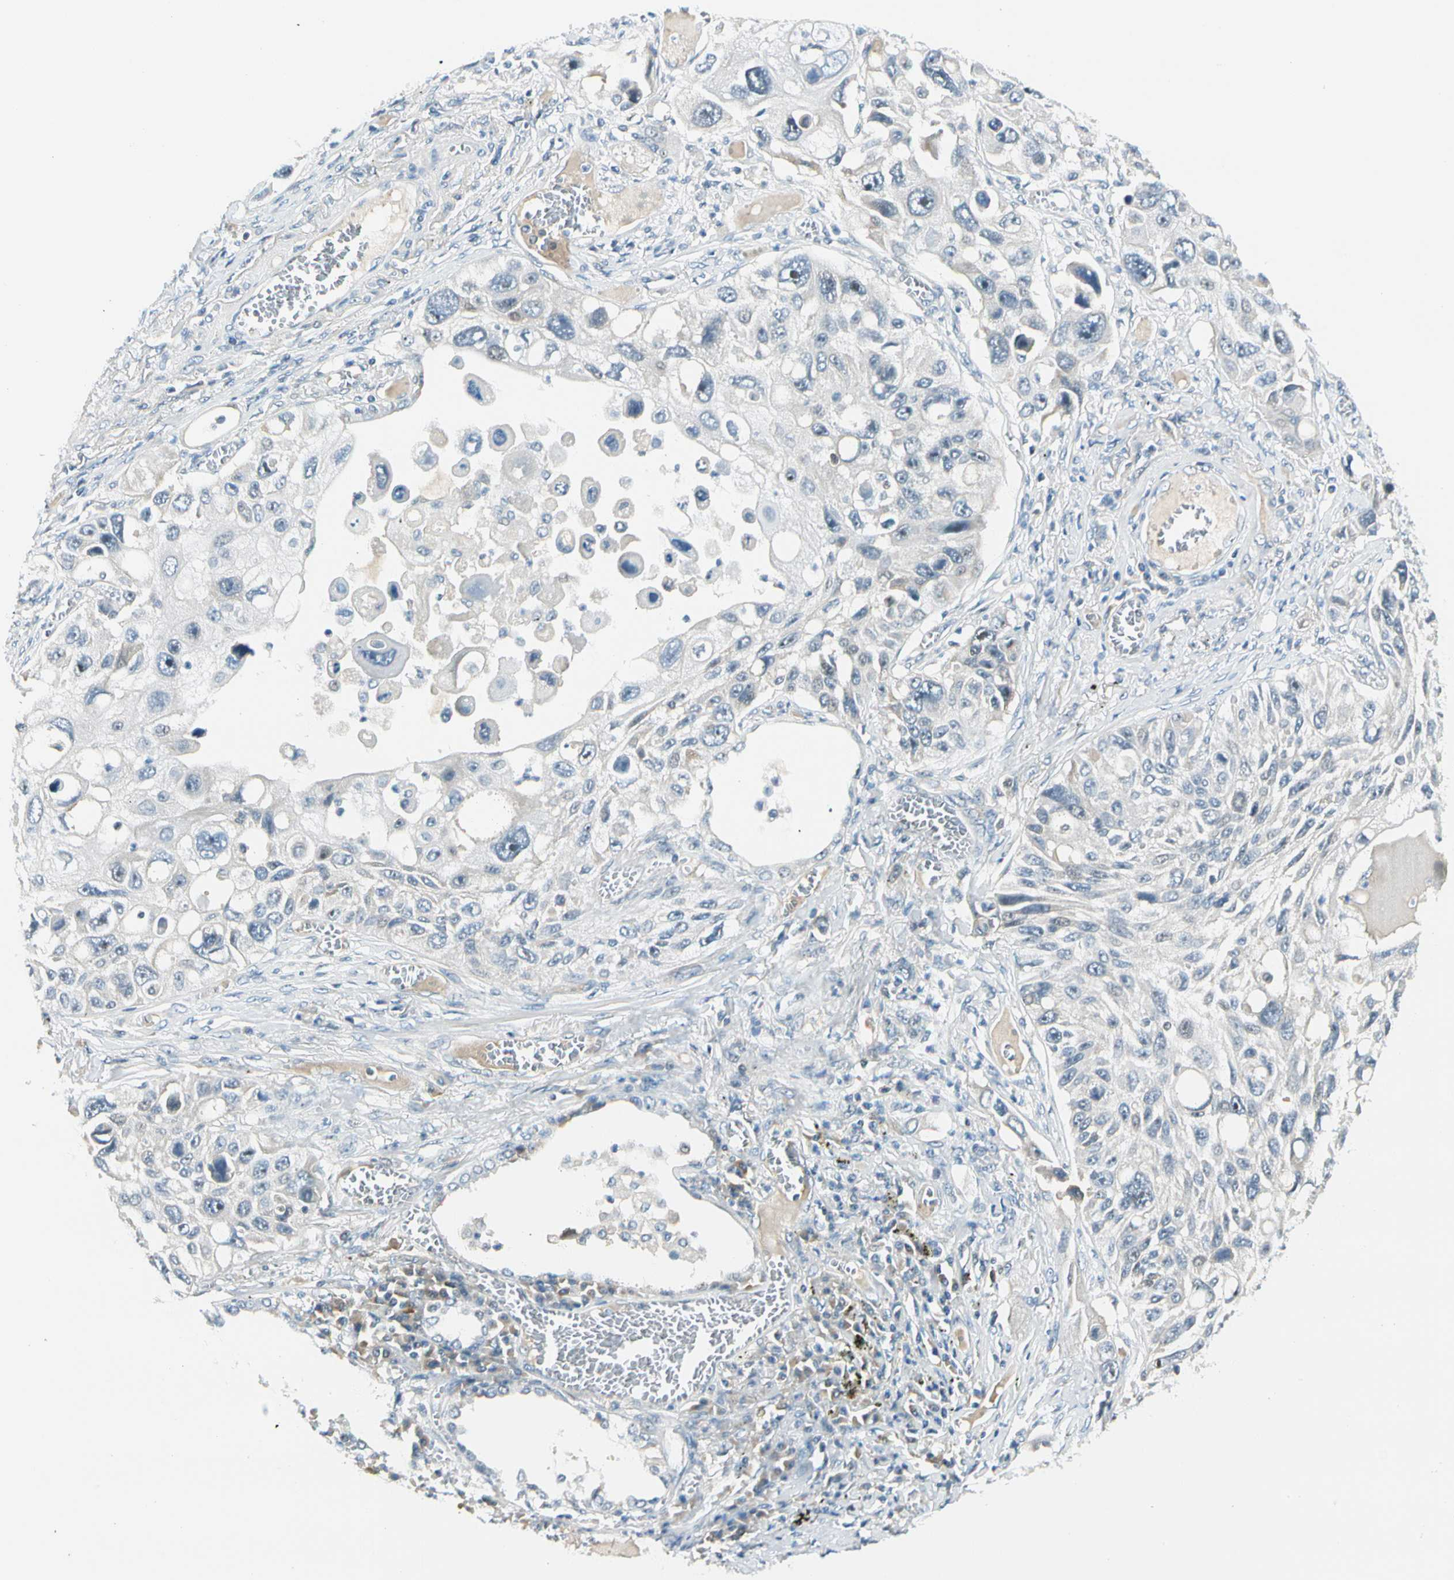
{"staining": {"intensity": "negative", "quantity": "none", "location": "none"}, "tissue": "lung cancer", "cell_type": "Tumor cells", "image_type": "cancer", "snomed": [{"axis": "morphology", "description": "Squamous cell carcinoma, NOS"}, {"axis": "topography", "description": "Lung"}], "caption": "The photomicrograph demonstrates no significant staining in tumor cells of lung squamous cell carcinoma.", "gene": "ZSCAN1", "patient": {"sex": "male", "age": 71}}